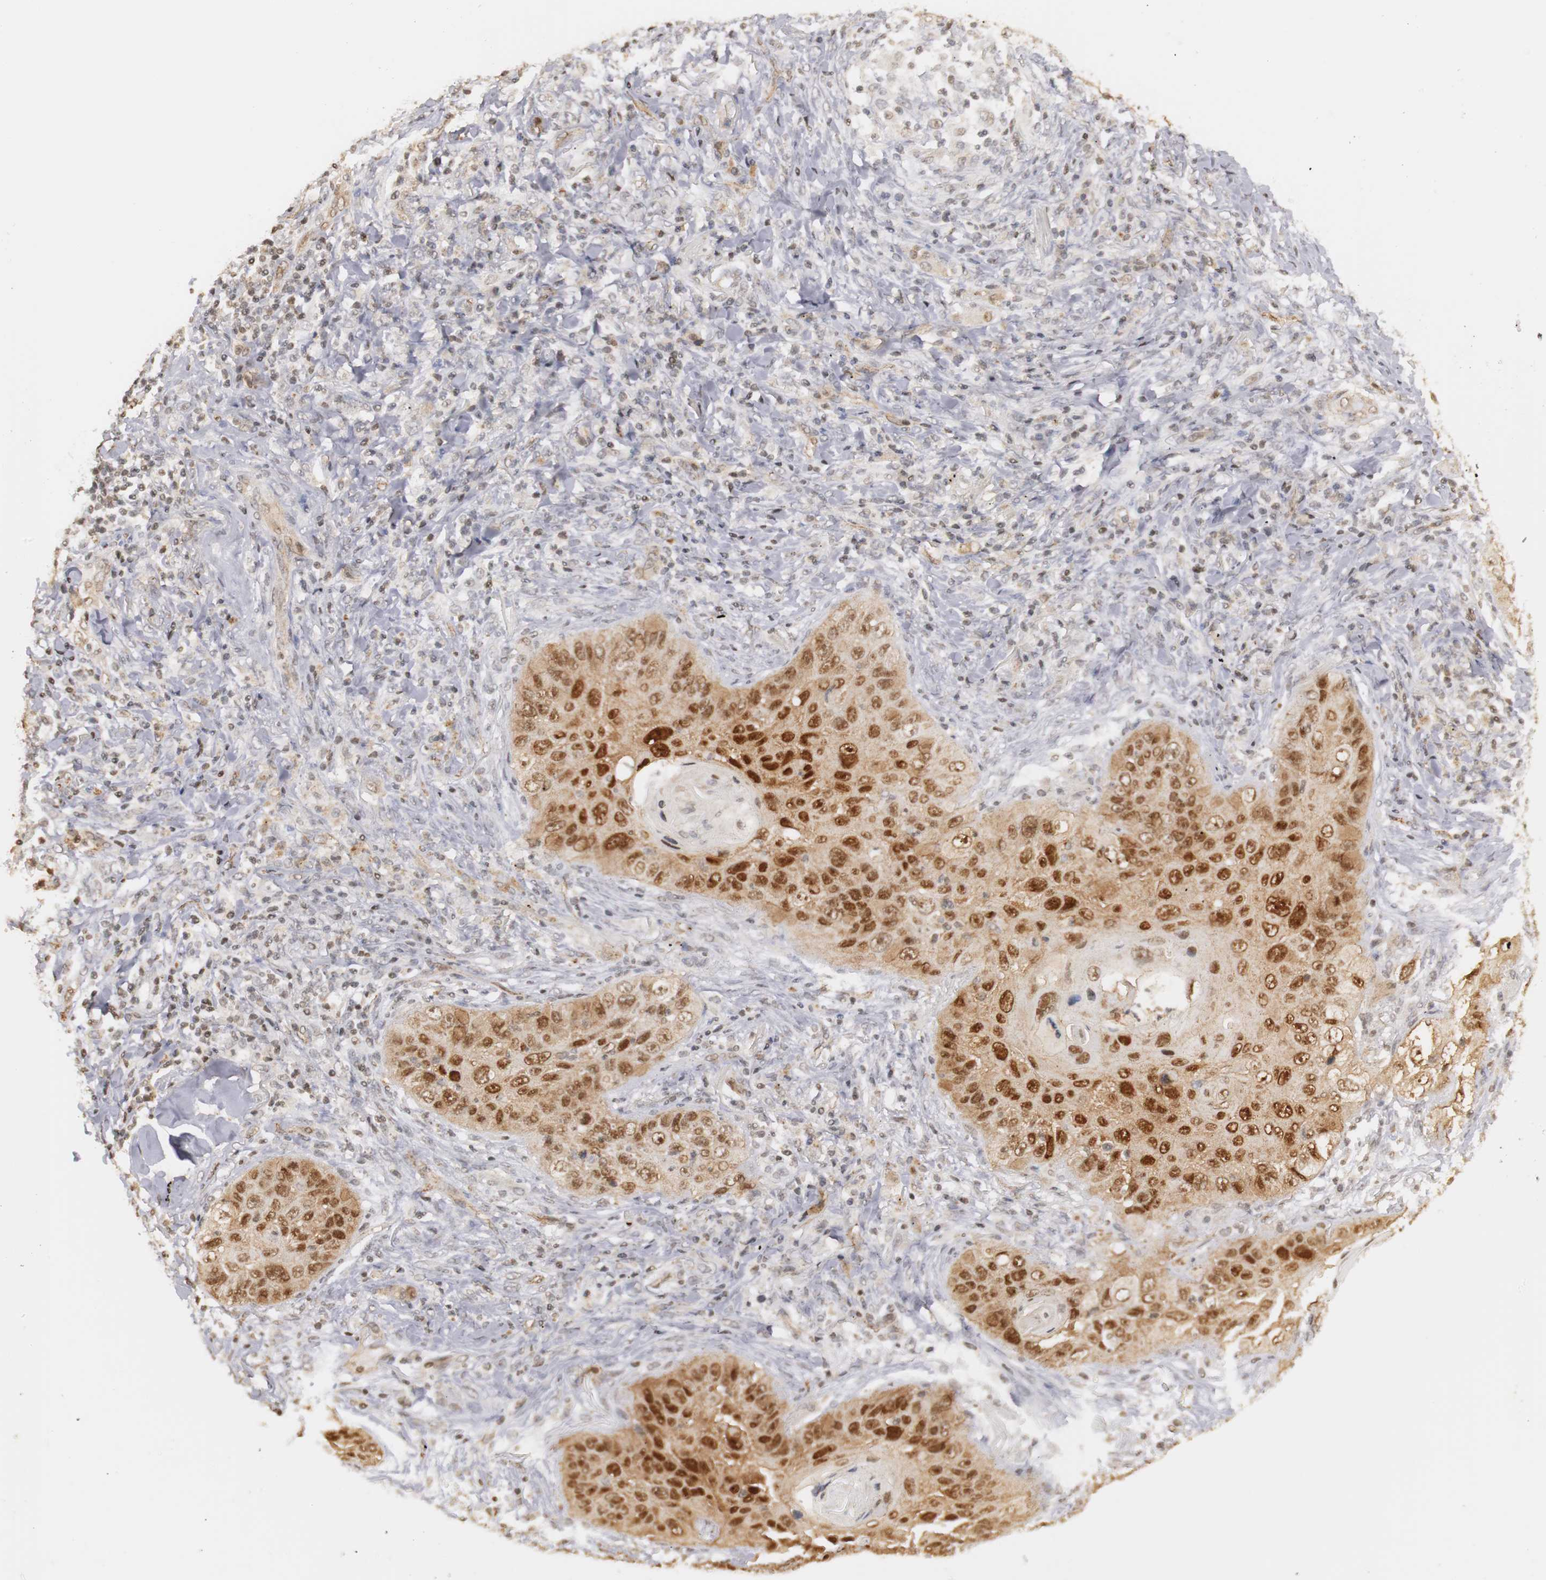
{"staining": {"intensity": "moderate", "quantity": ">75%", "location": "cytoplasmic/membranous,nuclear"}, "tissue": "lung cancer", "cell_type": "Tumor cells", "image_type": "cancer", "snomed": [{"axis": "morphology", "description": "Squamous cell carcinoma, NOS"}, {"axis": "topography", "description": "Lung"}], "caption": "Protein analysis of lung cancer tissue exhibits moderate cytoplasmic/membranous and nuclear staining in approximately >75% of tumor cells. The protein is shown in brown color, while the nuclei are stained blue.", "gene": "PLEKHA1", "patient": {"sex": "female", "age": 67}}